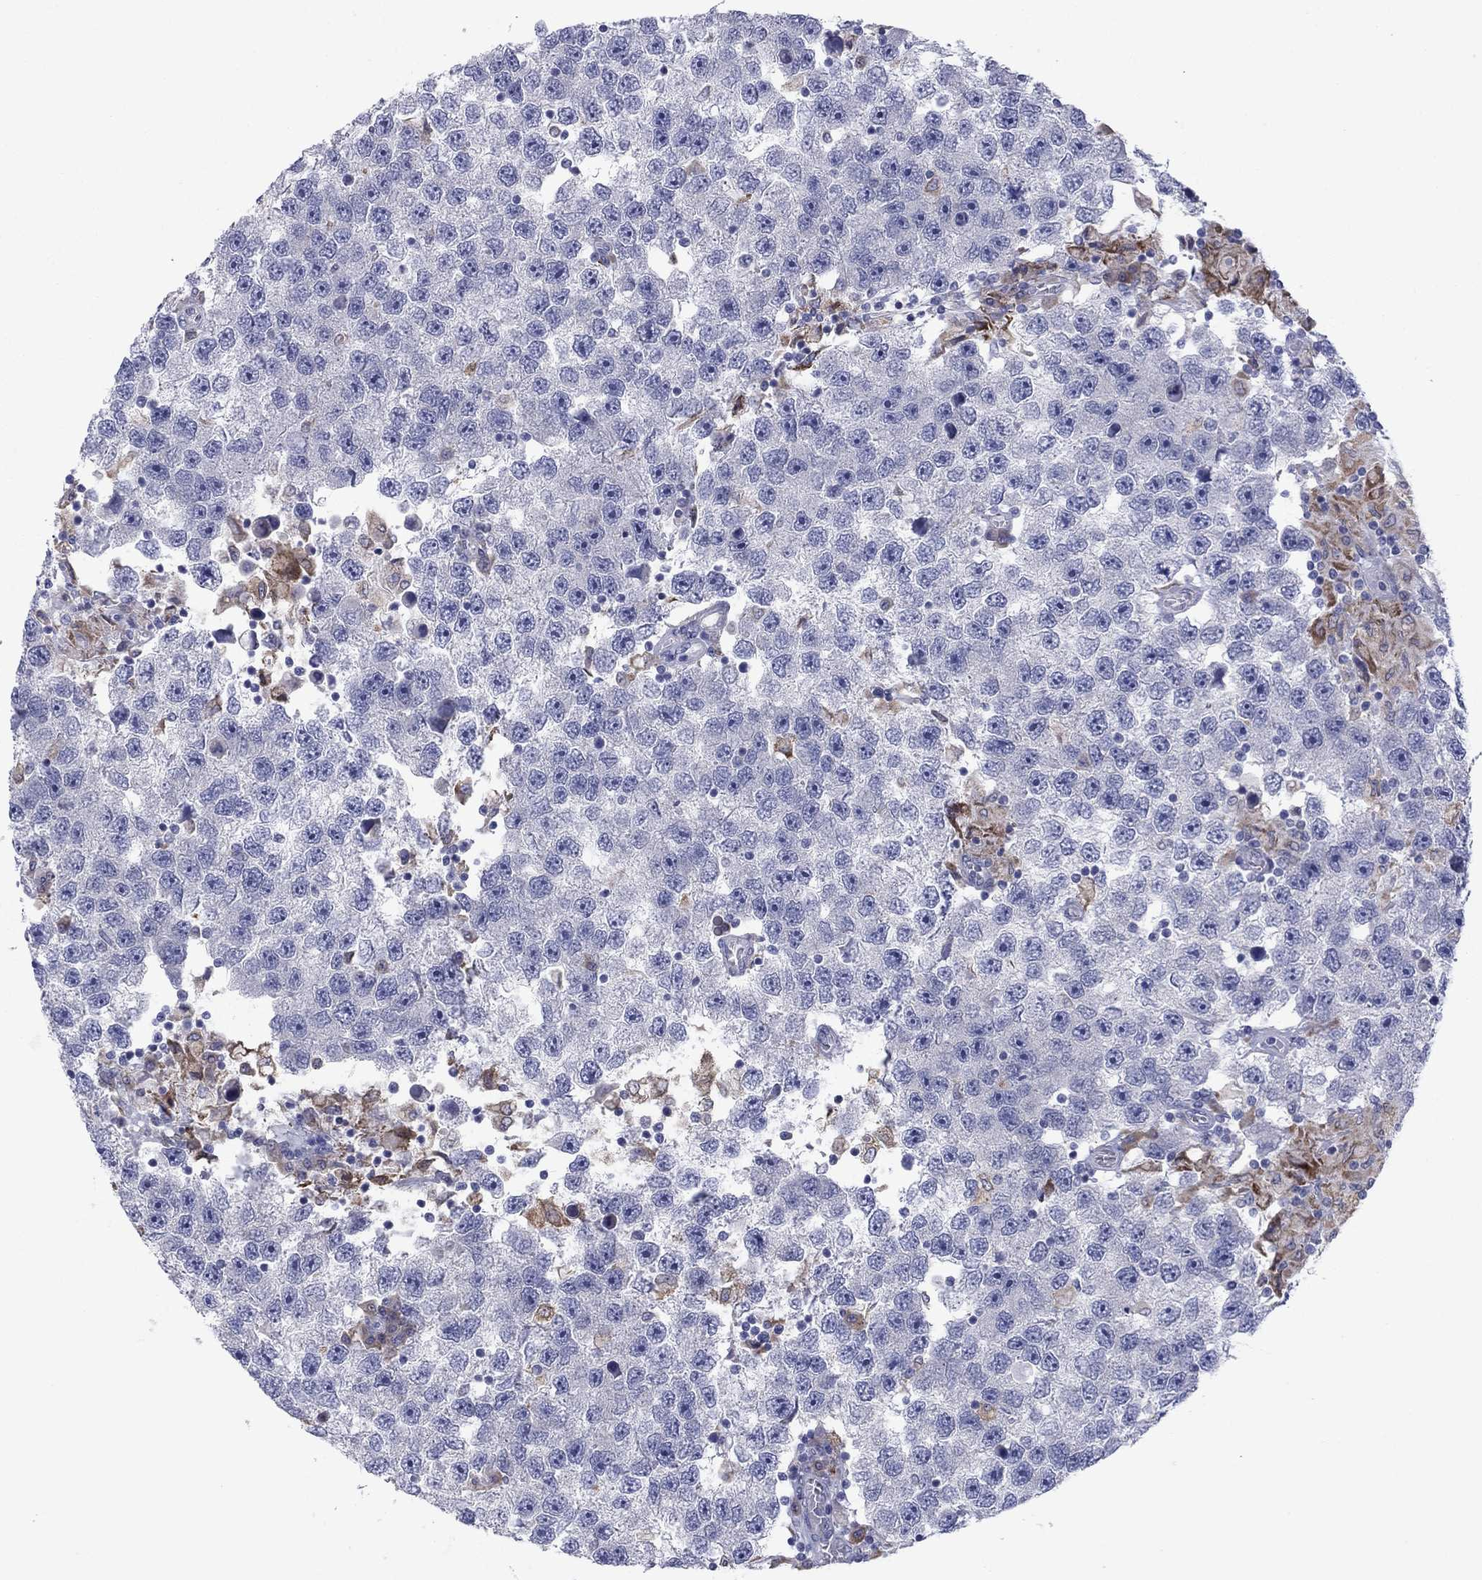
{"staining": {"intensity": "negative", "quantity": "none", "location": "none"}, "tissue": "testis cancer", "cell_type": "Tumor cells", "image_type": "cancer", "snomed": [{"axis": "morphology", "description": "Seminoma, NOS"}, {"axis": "topography", "description": "Testis"}], "caption": "This is a photomicrograph of IHC staining of seminoma (testis), which shows no expression in tumor cells.", "gene": "TMPRSS11A", "patient": {"sex": "male", "age": 26}}